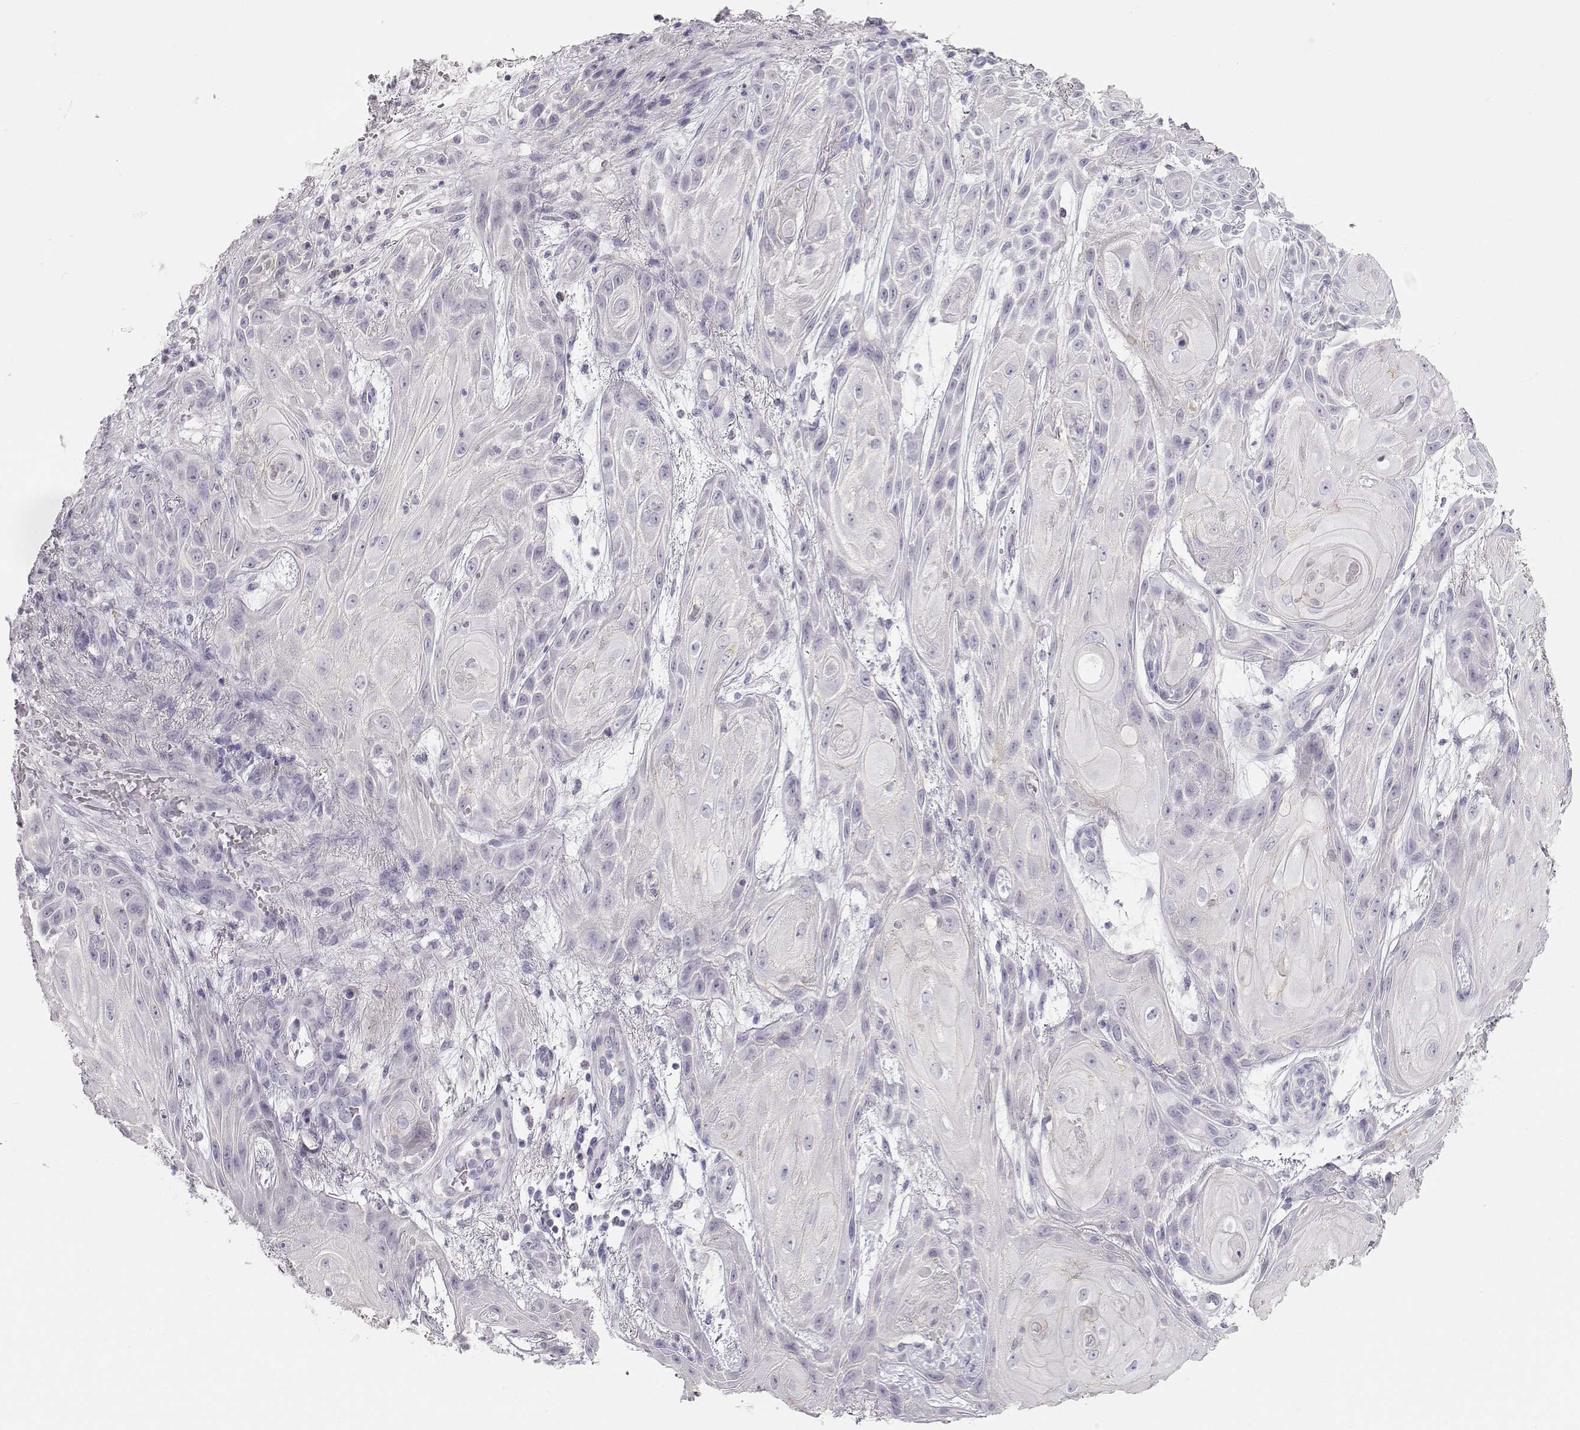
{"staining": {"intensity": "negative", "quantity": "none", "location": "none"}, "tissue": "skin cancer", "cell_type": "Tumor cells", "image_type": "cancer", "snomed": [{"axis": "morphology", "description": "Squamous cell carcinoma, NOS"}, {"axis": "topography", "description": "Skin"}], "caption": "An image of human squamous cell carcinoma (skin) is negative for staining in tumor cells. (IHC, brightfield microscopy, high magnification).", "gene": "NUTM1", "patient": {"sex": "male", "age": 62}}